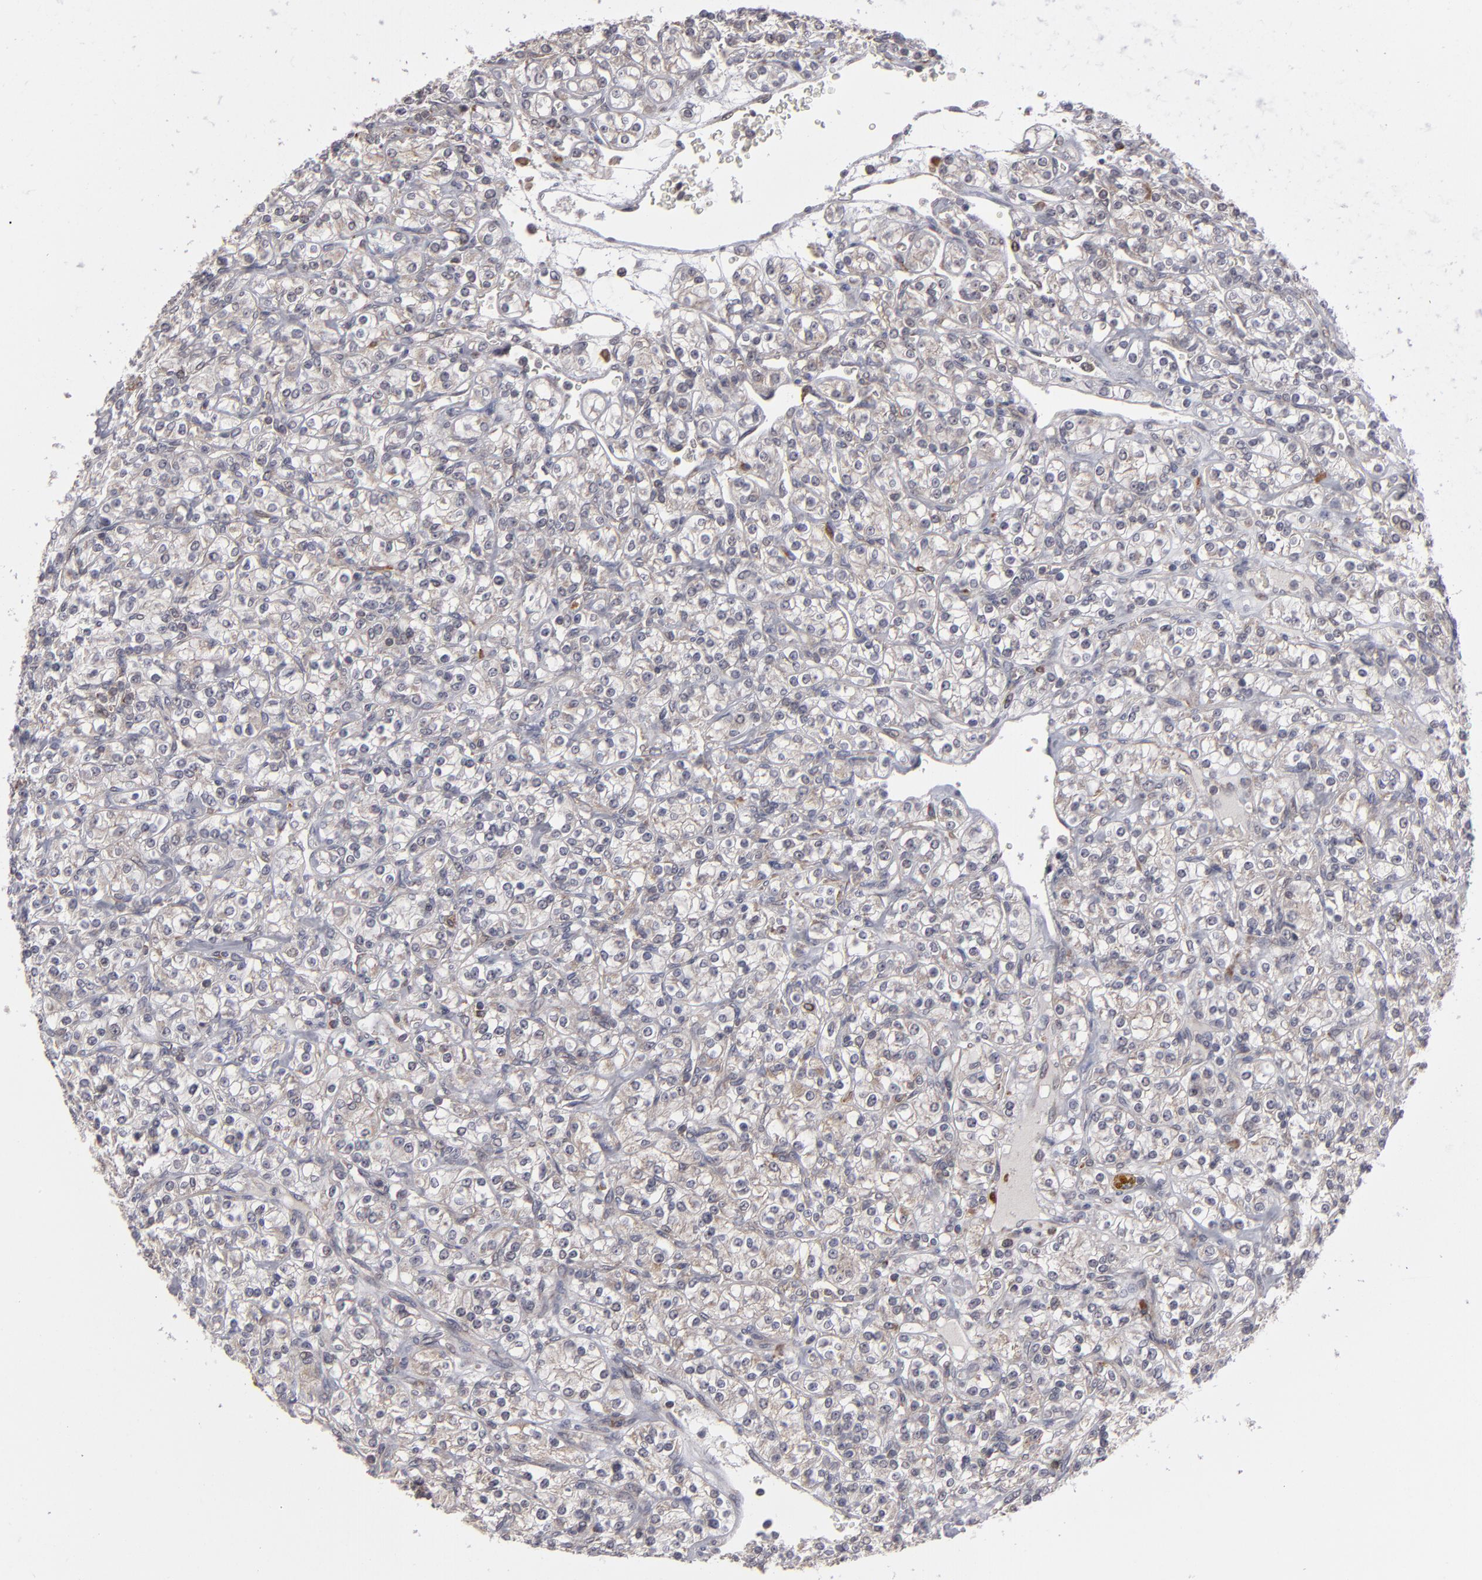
{"staining": {"intensity": "weak", "quantity": "25%-75%", "location": "cytoplasmic/membranous"}, "tissue": "renal cancer", "cell_type": "Tumor cells", "image_type": "cancer", "snomed": [{"axis": "morphology", "description": "Adenocarcinoma, NOS"}, {"axis": "topography", "description": "Kidney"}], "caption": "High-power microscopy captured an IHC histopathology image of renal cancer, revealing weak cytoplasmic/membranous staining in about 25%-75% of tumor cells.", "gene": "GLCCI1", "patient": {"sex": "male", "age": 77}}